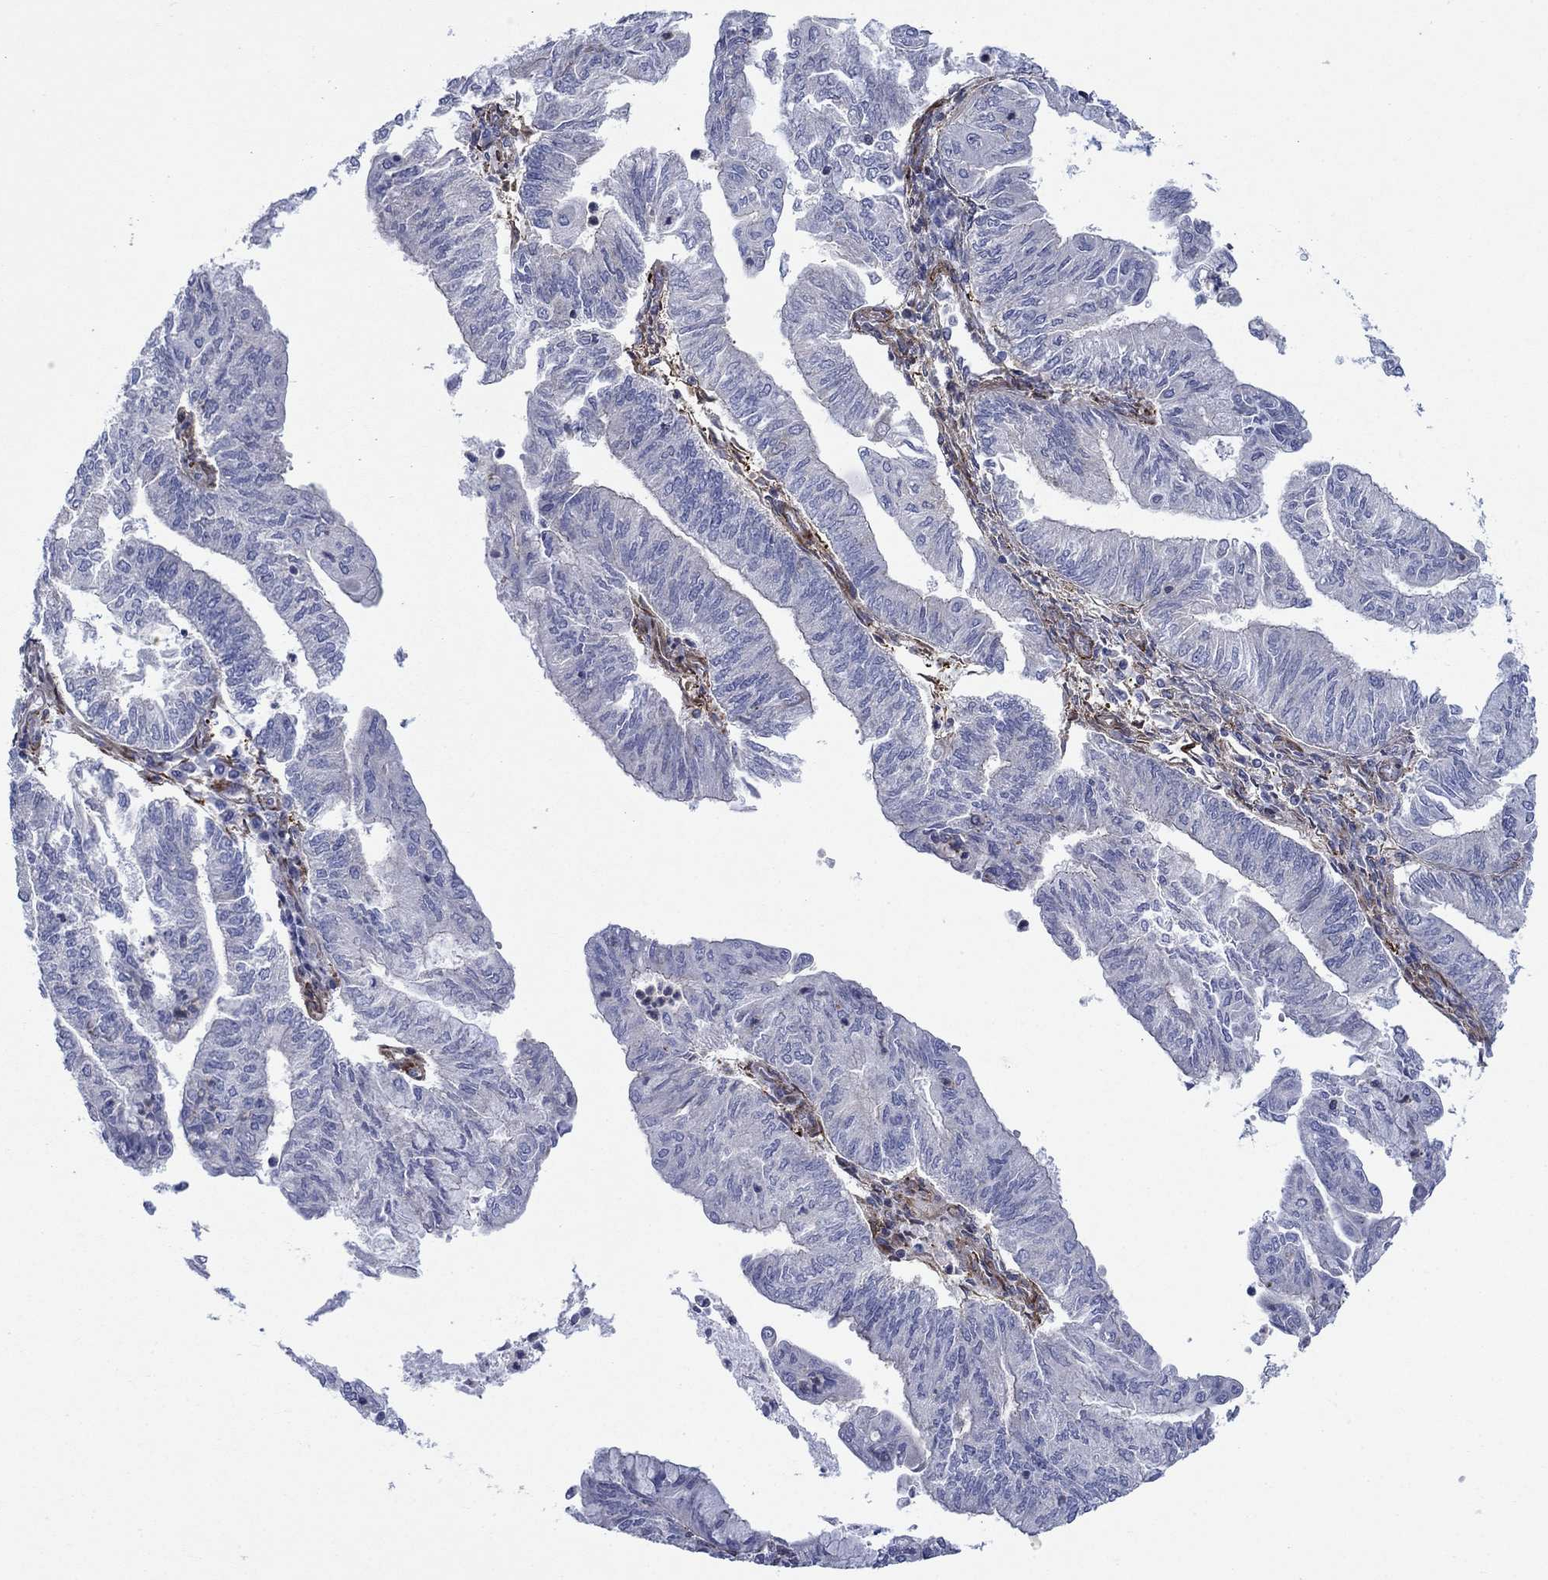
{"staining": {"intensity": "negative", "quantity": "none", "location": "none"}, "tissue": "endometrial cancer", "cell_type": "Tumor cells", "image_type": "cancer", "snomed": [{"axis": "morphology", "description": "Adenocarcinoma, NOS"}, {"axis": "topography", "description": "Endometrium"}], "caption": "This is an immunohistochemistry histopathology image of endometrial cancer. There is no staining in tumor cells.", "gene": "PAG1", "patient": {"sex": "female", "age": 59}}